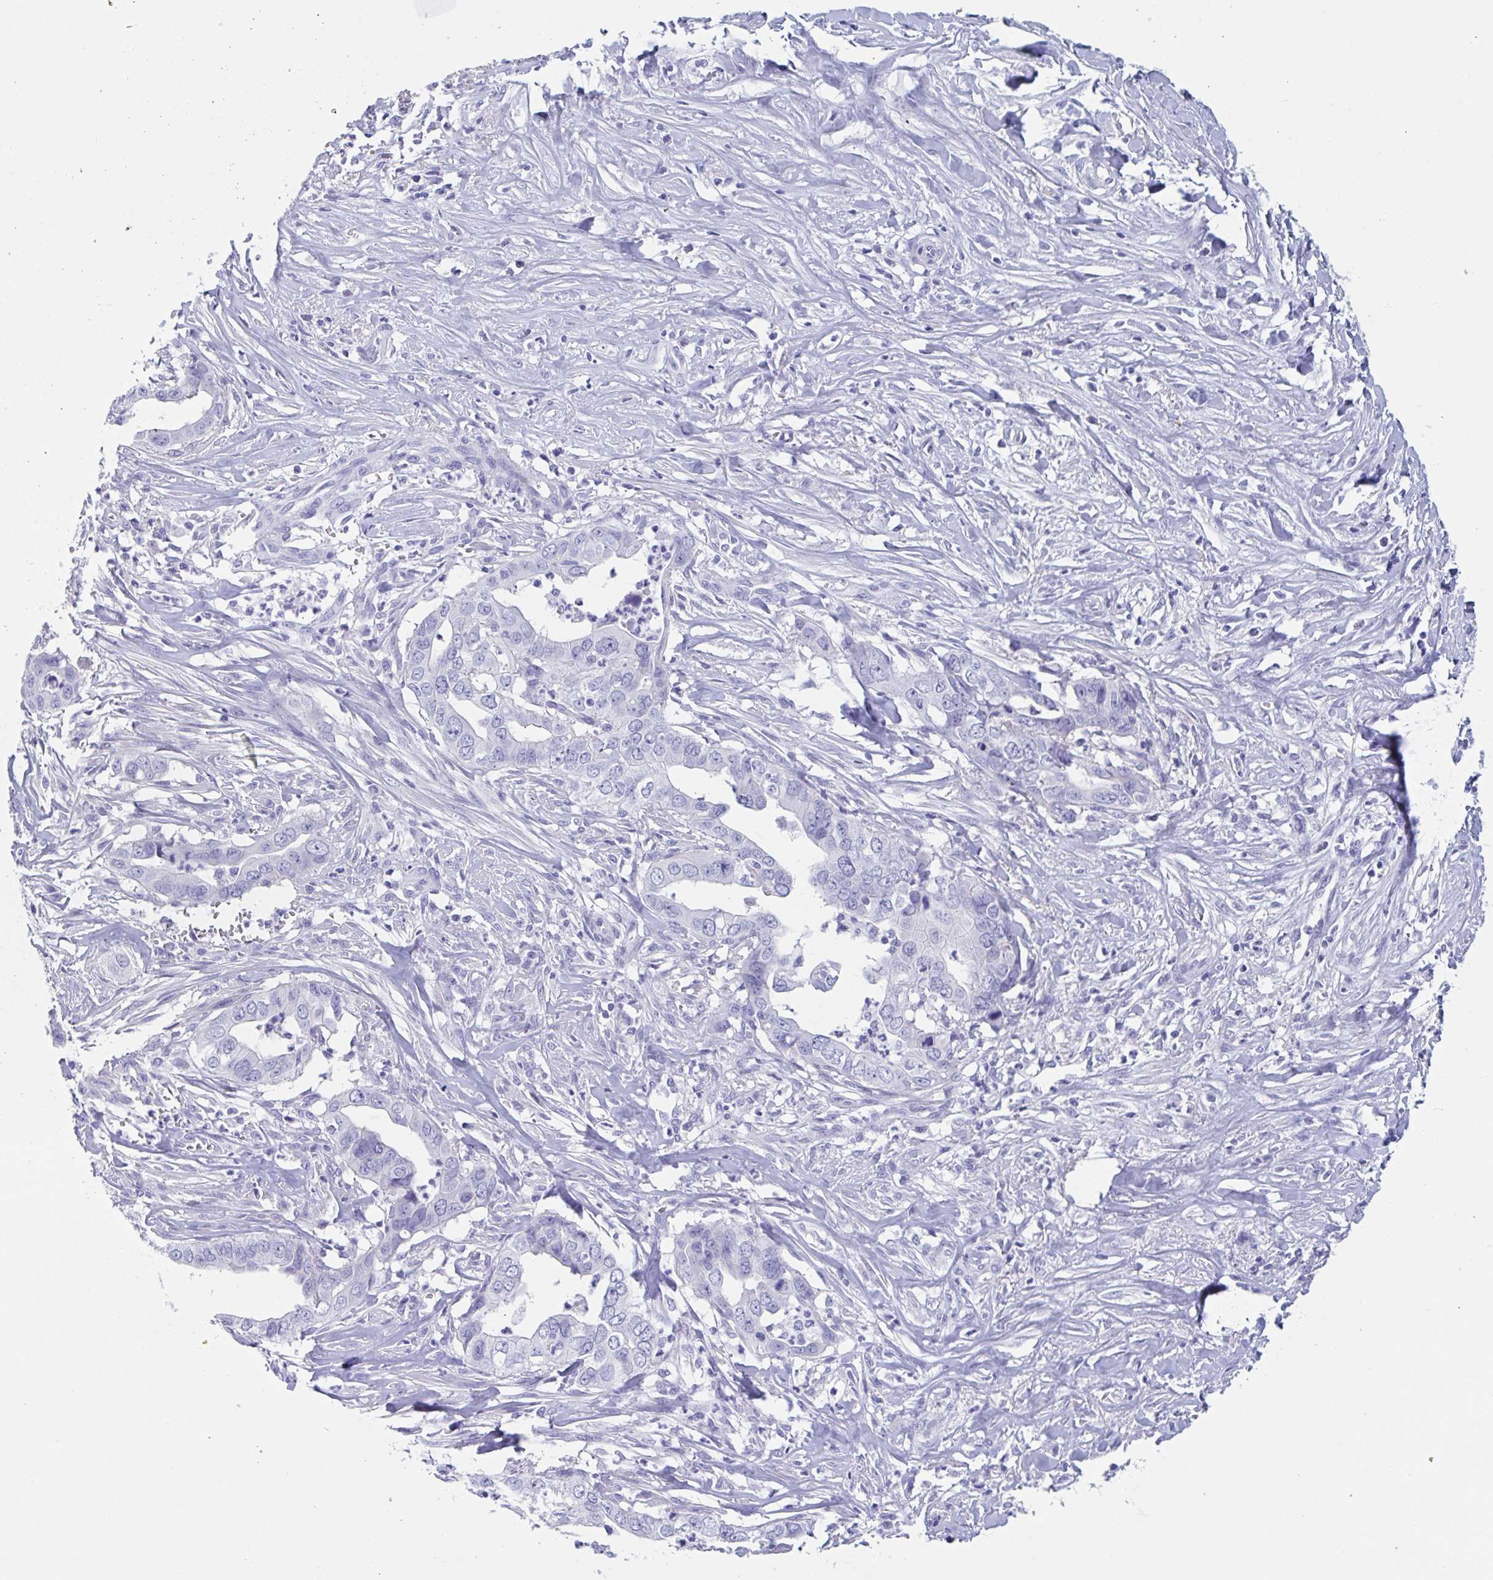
{"staining": {"intensity": "negative", "quantity": "none", "location": "none"}, "tissue": "liver cancer", "cell_type": "Tumor cells", "image_type": "cancer", "snomed": [{"axis": "morphology", "description": "Cholangiocarcinoma"}, {"axis": "topography", "description": "Liver"}], "caption": "Cholangiocarcinoma (liver) stained for a protein using immunohistochemistry (IHC) shows no expression tumor cells.", "gene": "ZPBP", "patient": {"sex": "female", "age": 79}}